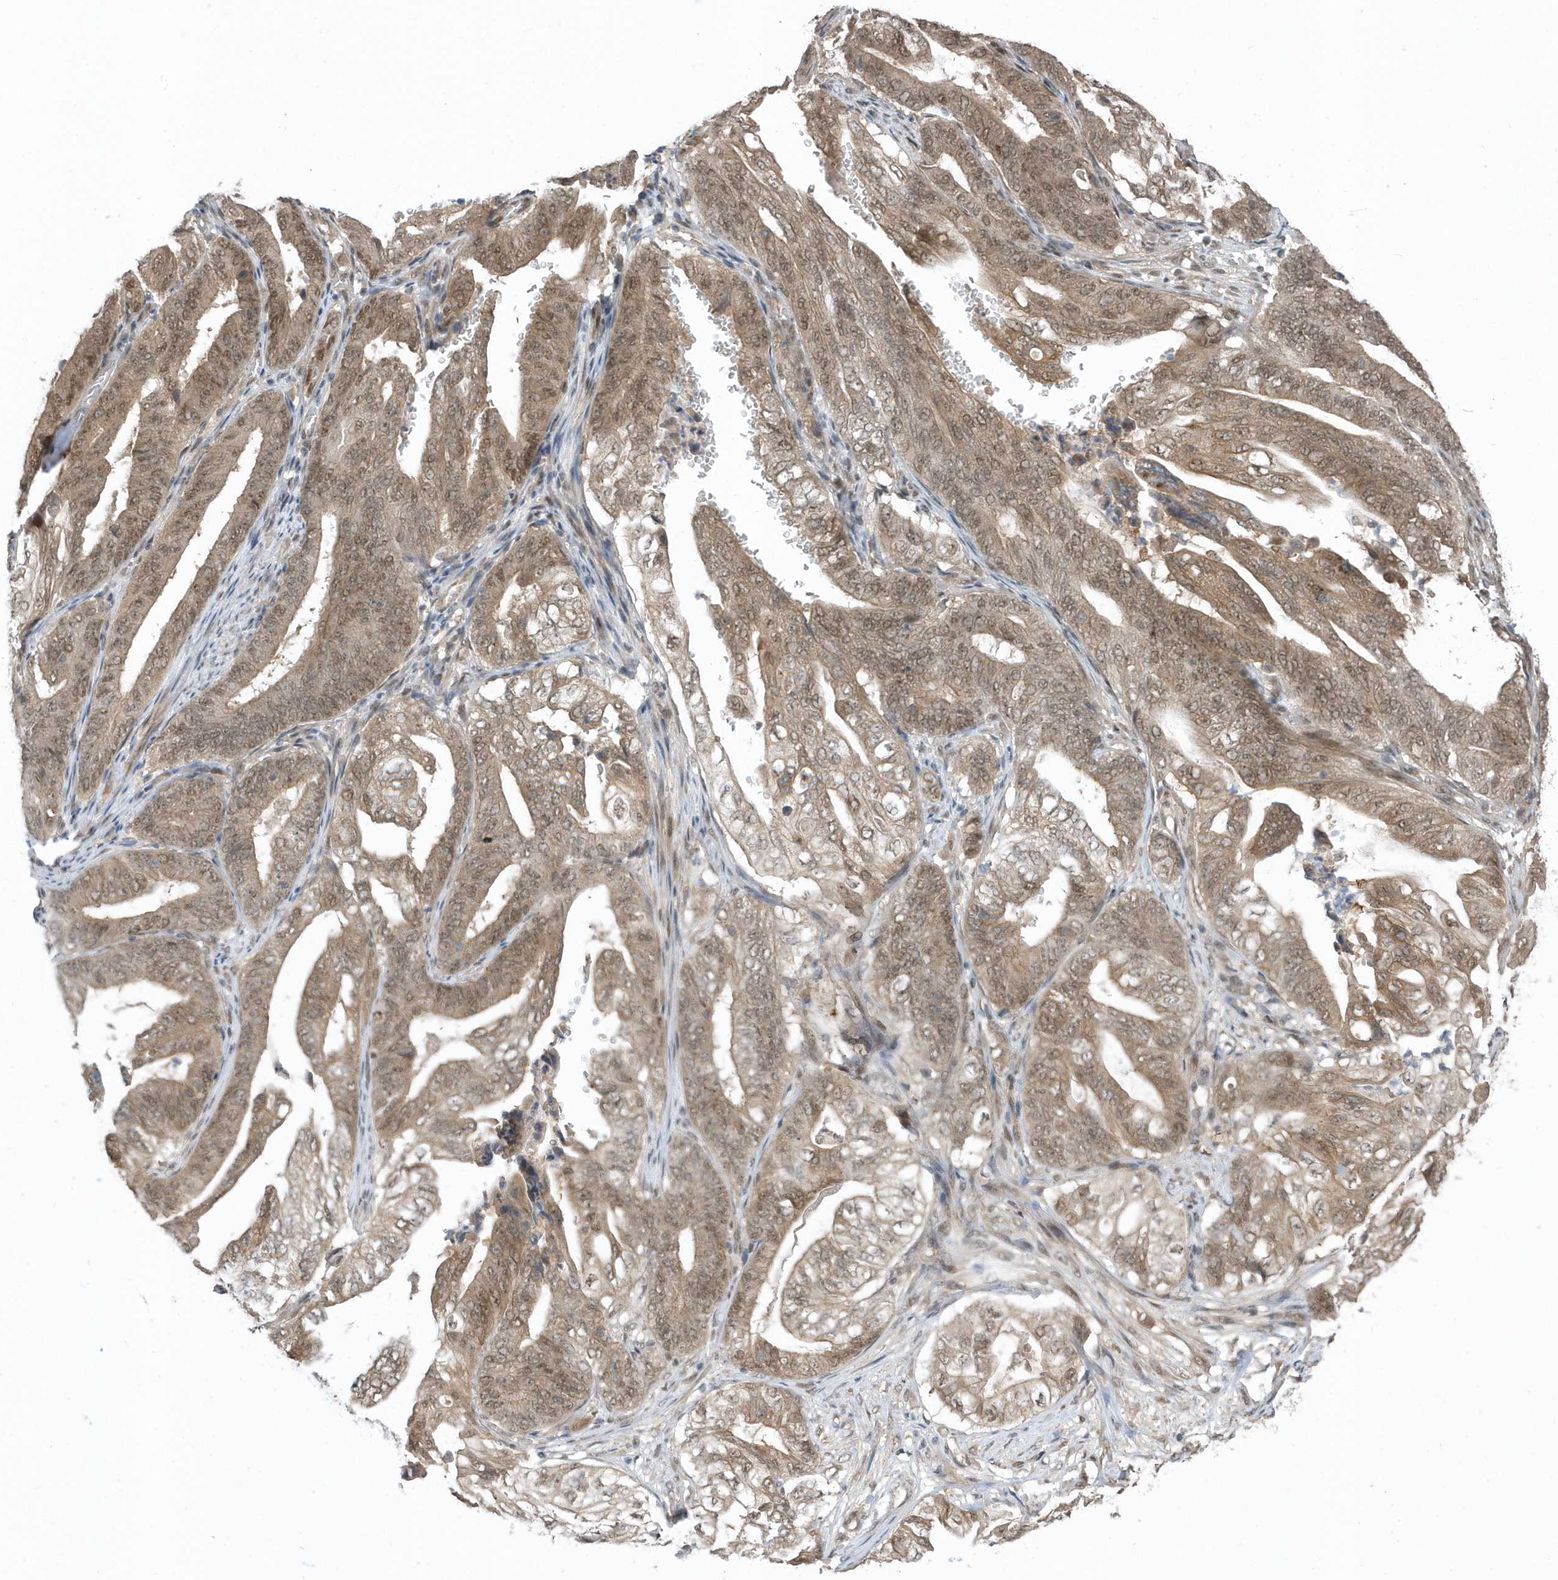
{"staining": {"intensity": "moderate", "quantity": ">75%", "location": "cytoplasmic/membranous,nuclear"}, "tissue": "stomach cancer", "cell_type": "Tumor cells", "image_type": "cancer", "snomed": [{"axis": "morphology", "description": "Adenocarcinoma, NOS"}, {"axis": "topography", "description": "Stomach"}], "caption": "A photomicrograph showing moderate cytoplasmic/membranous and nuclear positivity in approximately >75% of tumor cells in stomach cancer (adenocarcinoma), as visualized by brown immunohistochemical staining.", "gene": "USP53", "patient": {"sex": "female", "age": 73}}